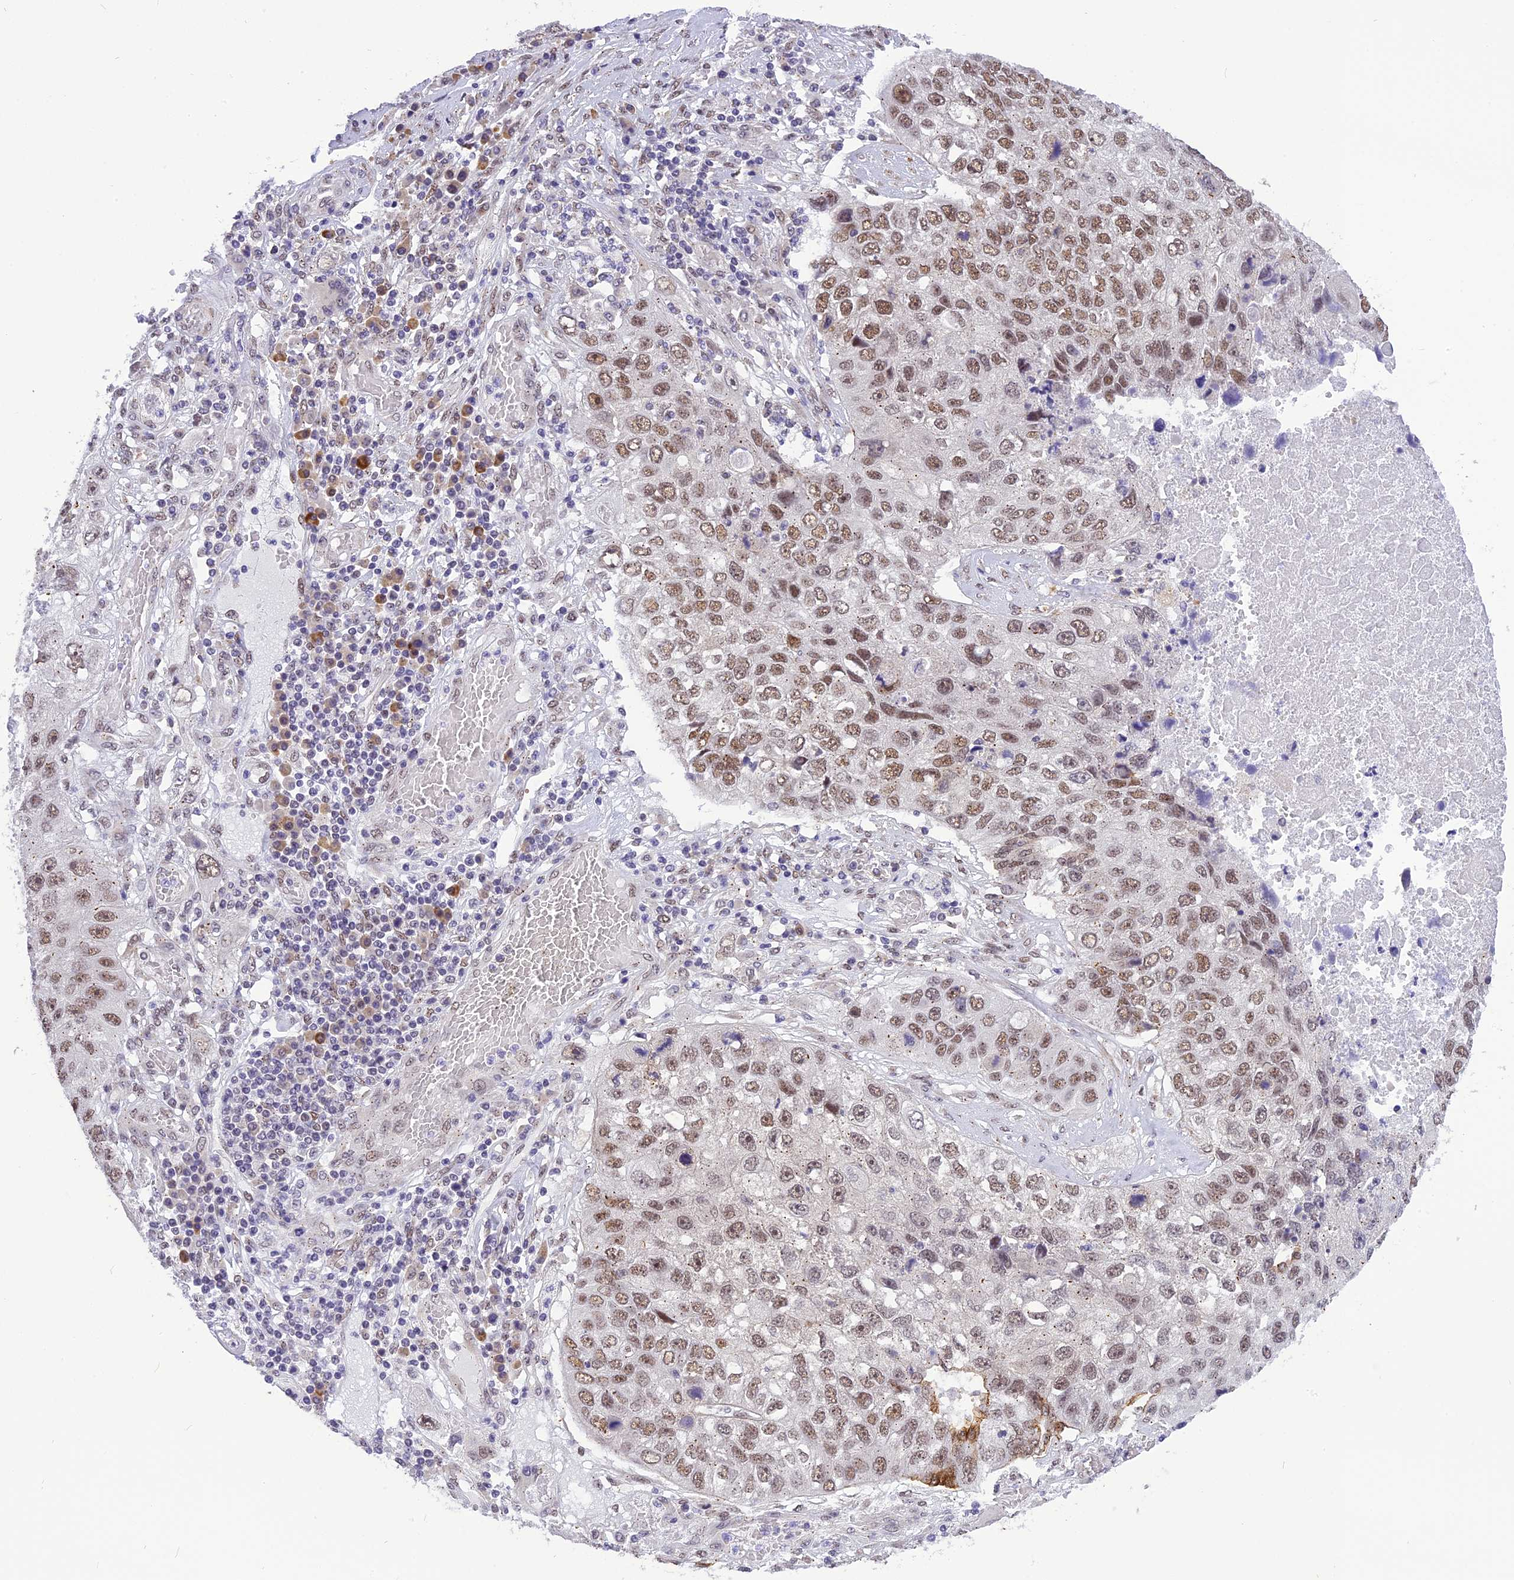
{"staining": {"intensity": "moderate", "quantity": ">75%", "location": "nuclear"}, "tissue": "lung cancer", "cell_type": "Tumor cells", "image_type": "cancer", "snomed": [{"axis": "morphology", "description": "Squamous cell carcinoma, NOS"}, {"axis": "topography", "description": "Lung"}], "caption": "Immunohistochemistry (IHC) of human lung squamous cell carcinoma shows medium levels of moderate nuclear staining in approximately >75% of tumor cells.", "gene": "IRF2BP1", "patient": {"sex": "male", "age": 61}}